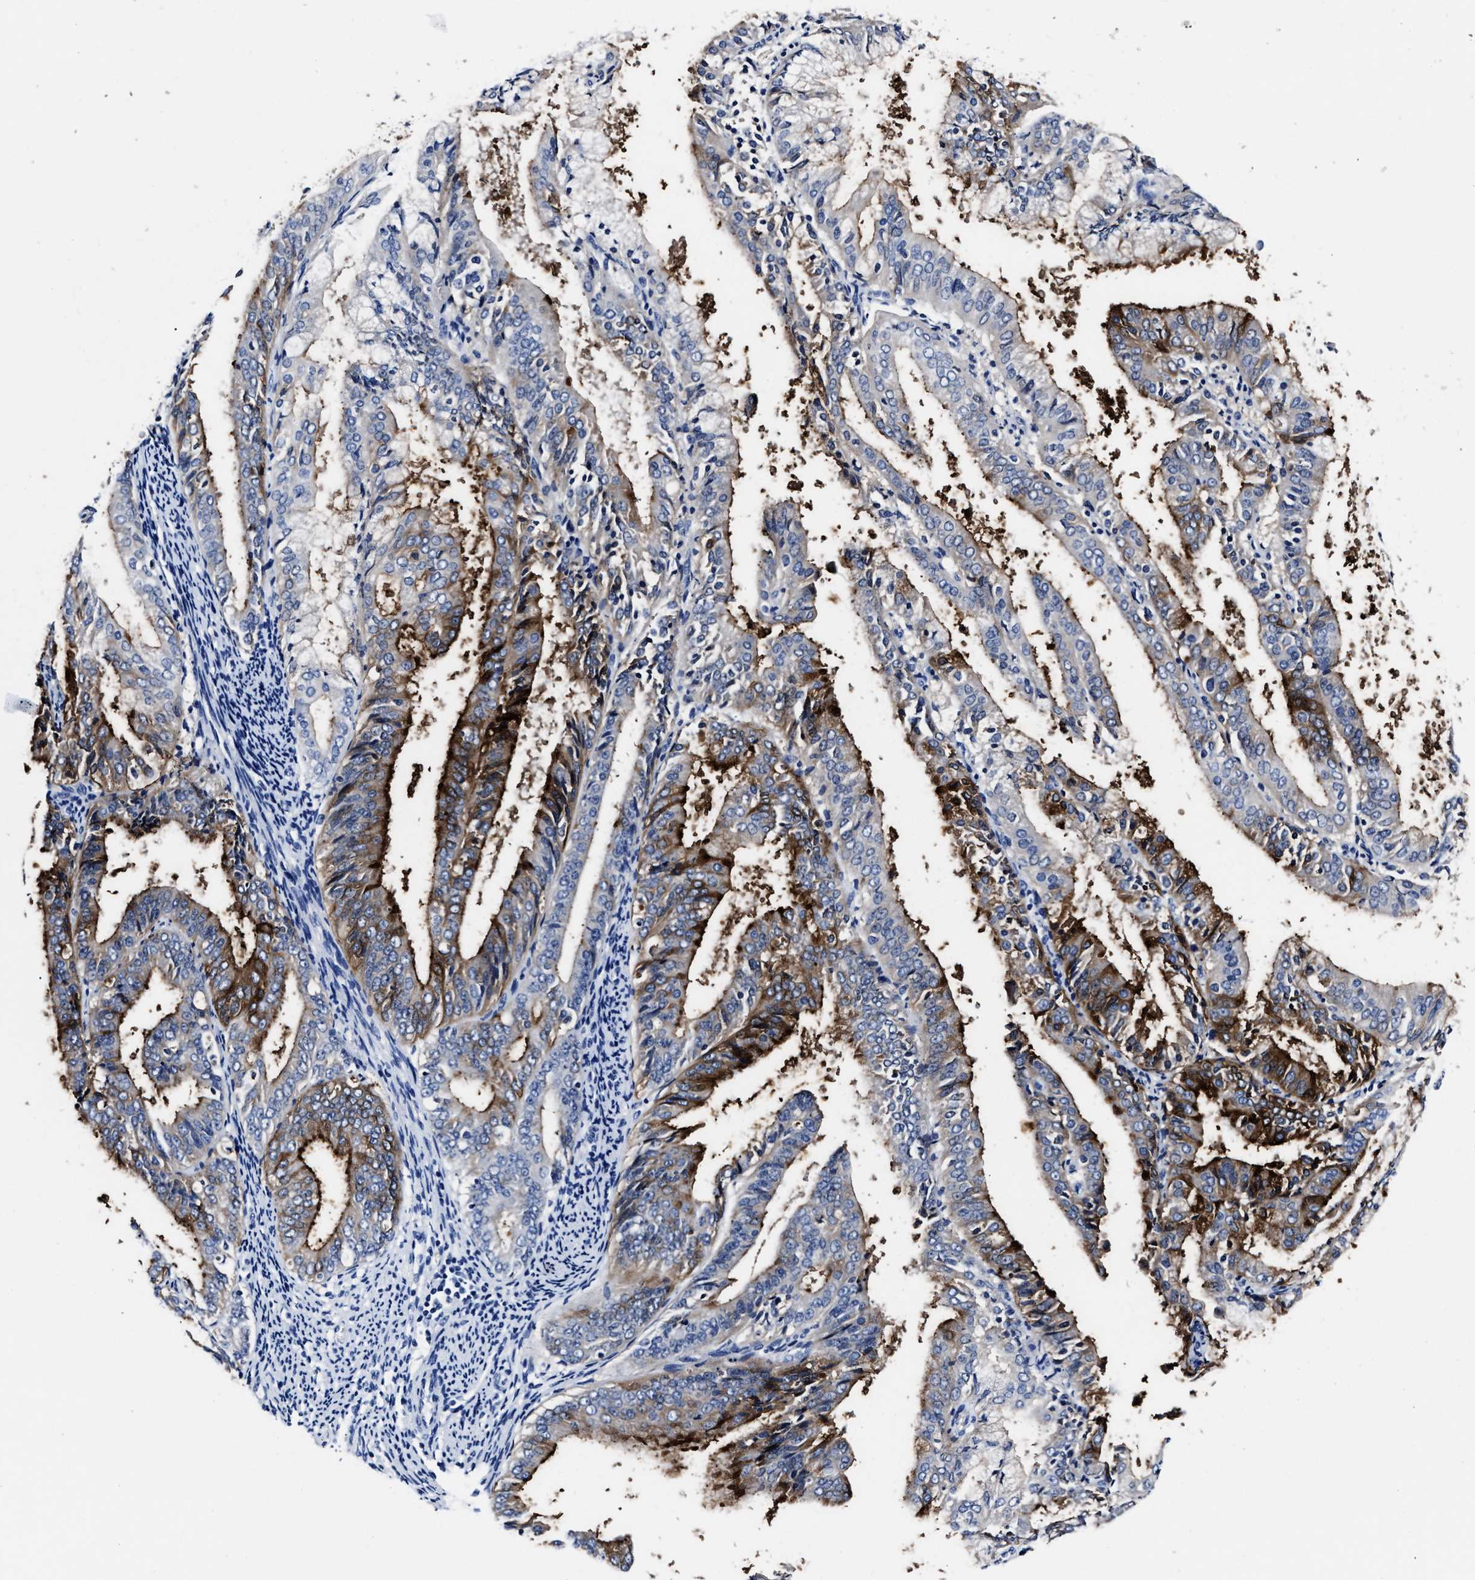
{"staining": {"intensity": "strong", "quantity": "25%-75%", "location": "cytoplasmic/membranous"}, "tissue": "endometrial cancer", "cell_type": "Tumor cells", "image_type": "cancer", "snomed": [{"axis": "morphology", "description": "Adenocarcinoma, NOS"}, {"axis": "topography", "description": "Endometrium"}], "caption": "This is a photomicrograph of immunohistochemistry staining of endometrial adenocarcinoma, which shows strong positivity in the cytoplasmic/membranous of tumor cells.", "gene": "ALPG", "patient": {"sex": "female", "age": 63}}